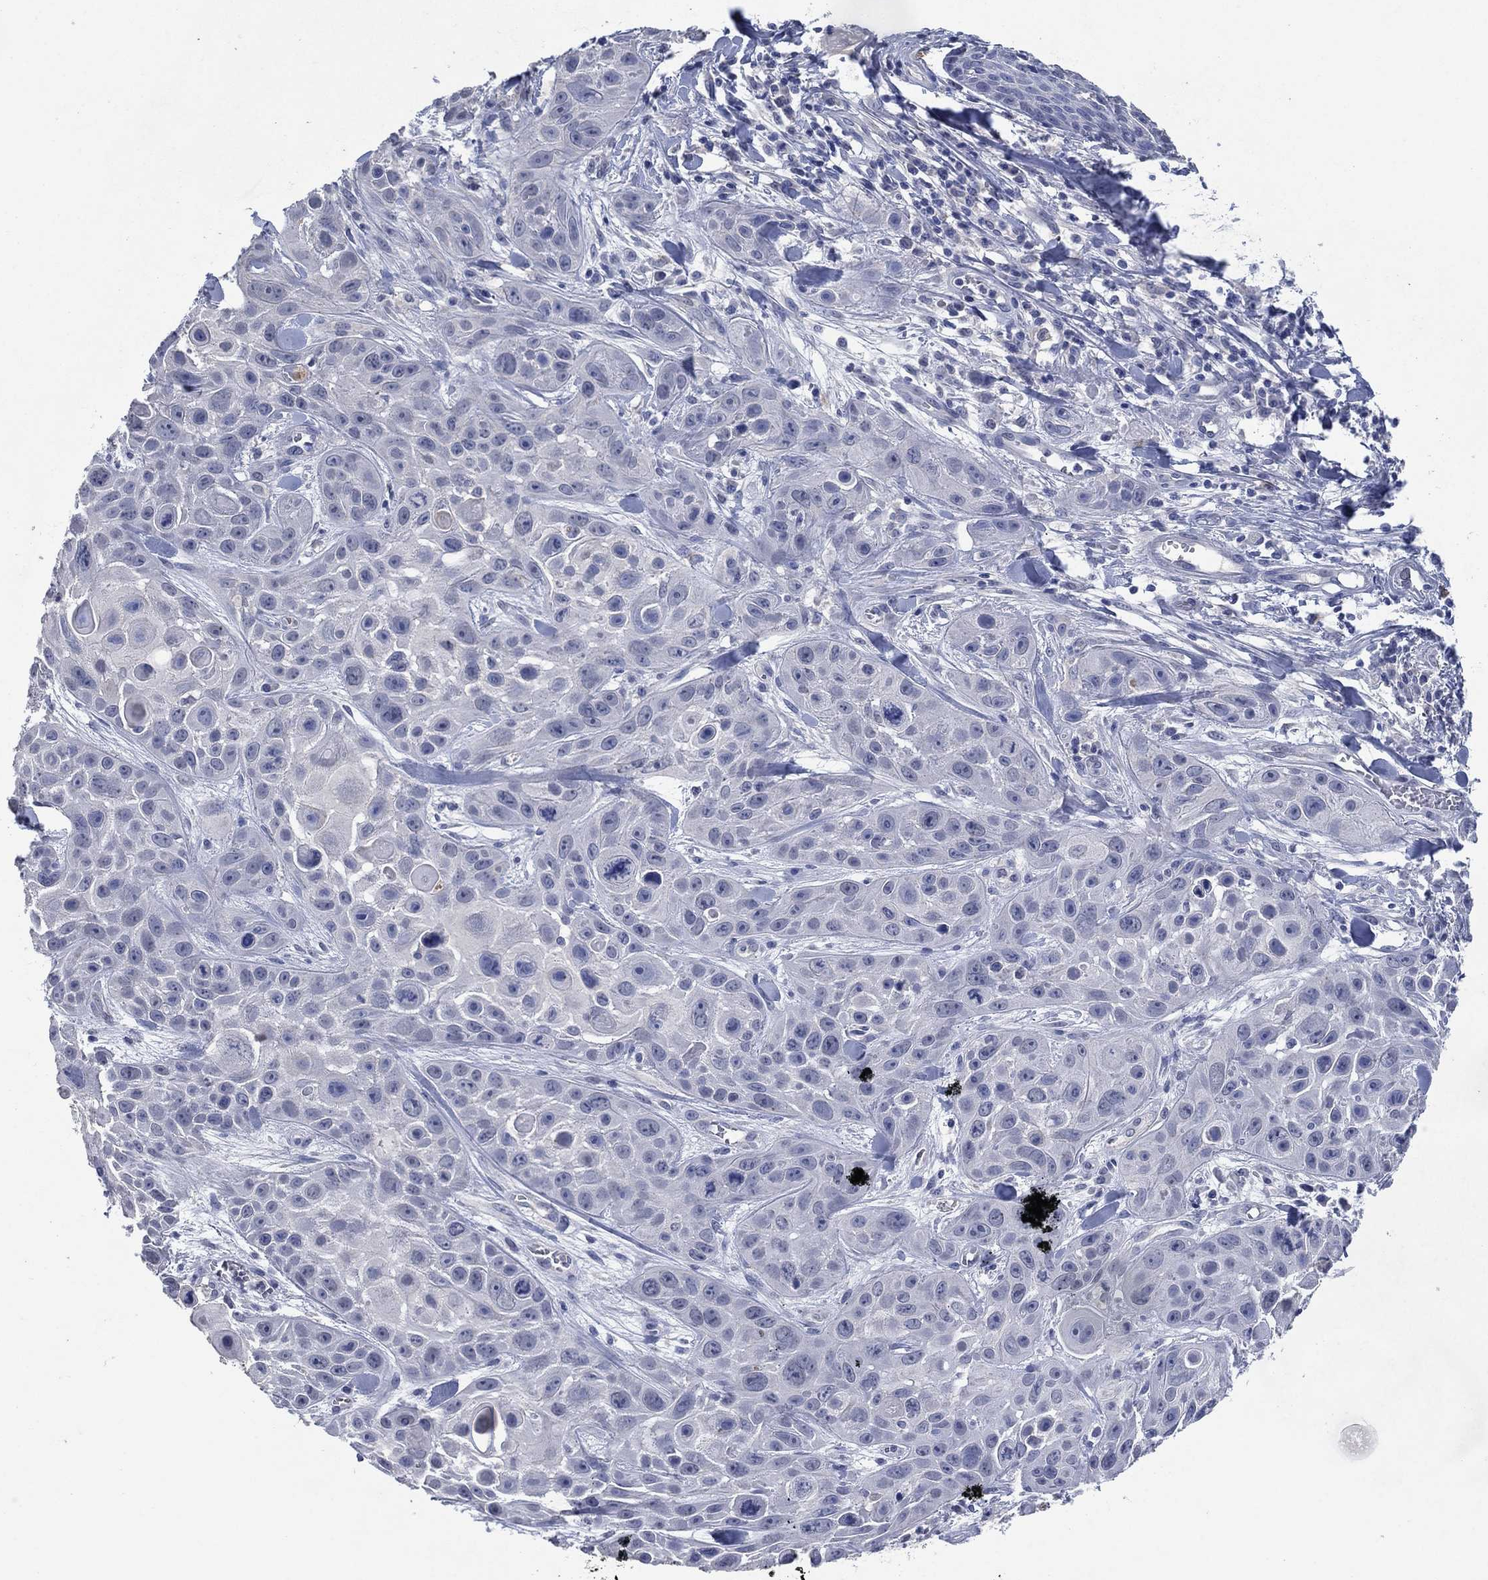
{"staining": {"intensity": "negative", "quantity": "none", "location": "none"}, "tissue": "skin cancer", "cell_type": "Tumor cells", "image_type": "cancer", "snomed": [{"axis": "morphology", "description": "Squamous cell carcinoma, NOS"}, {"axis": "topography", "description": "Skin"}, {"axis": "topography", "description": "Anal"}], "caption": "Immunohistochemical staining of human squamous cell carcinoma (skin) exhibits no significant expression in tumor cells.", "gene": "FSCN2", "patient": {"sex": "female", "age": 75}}